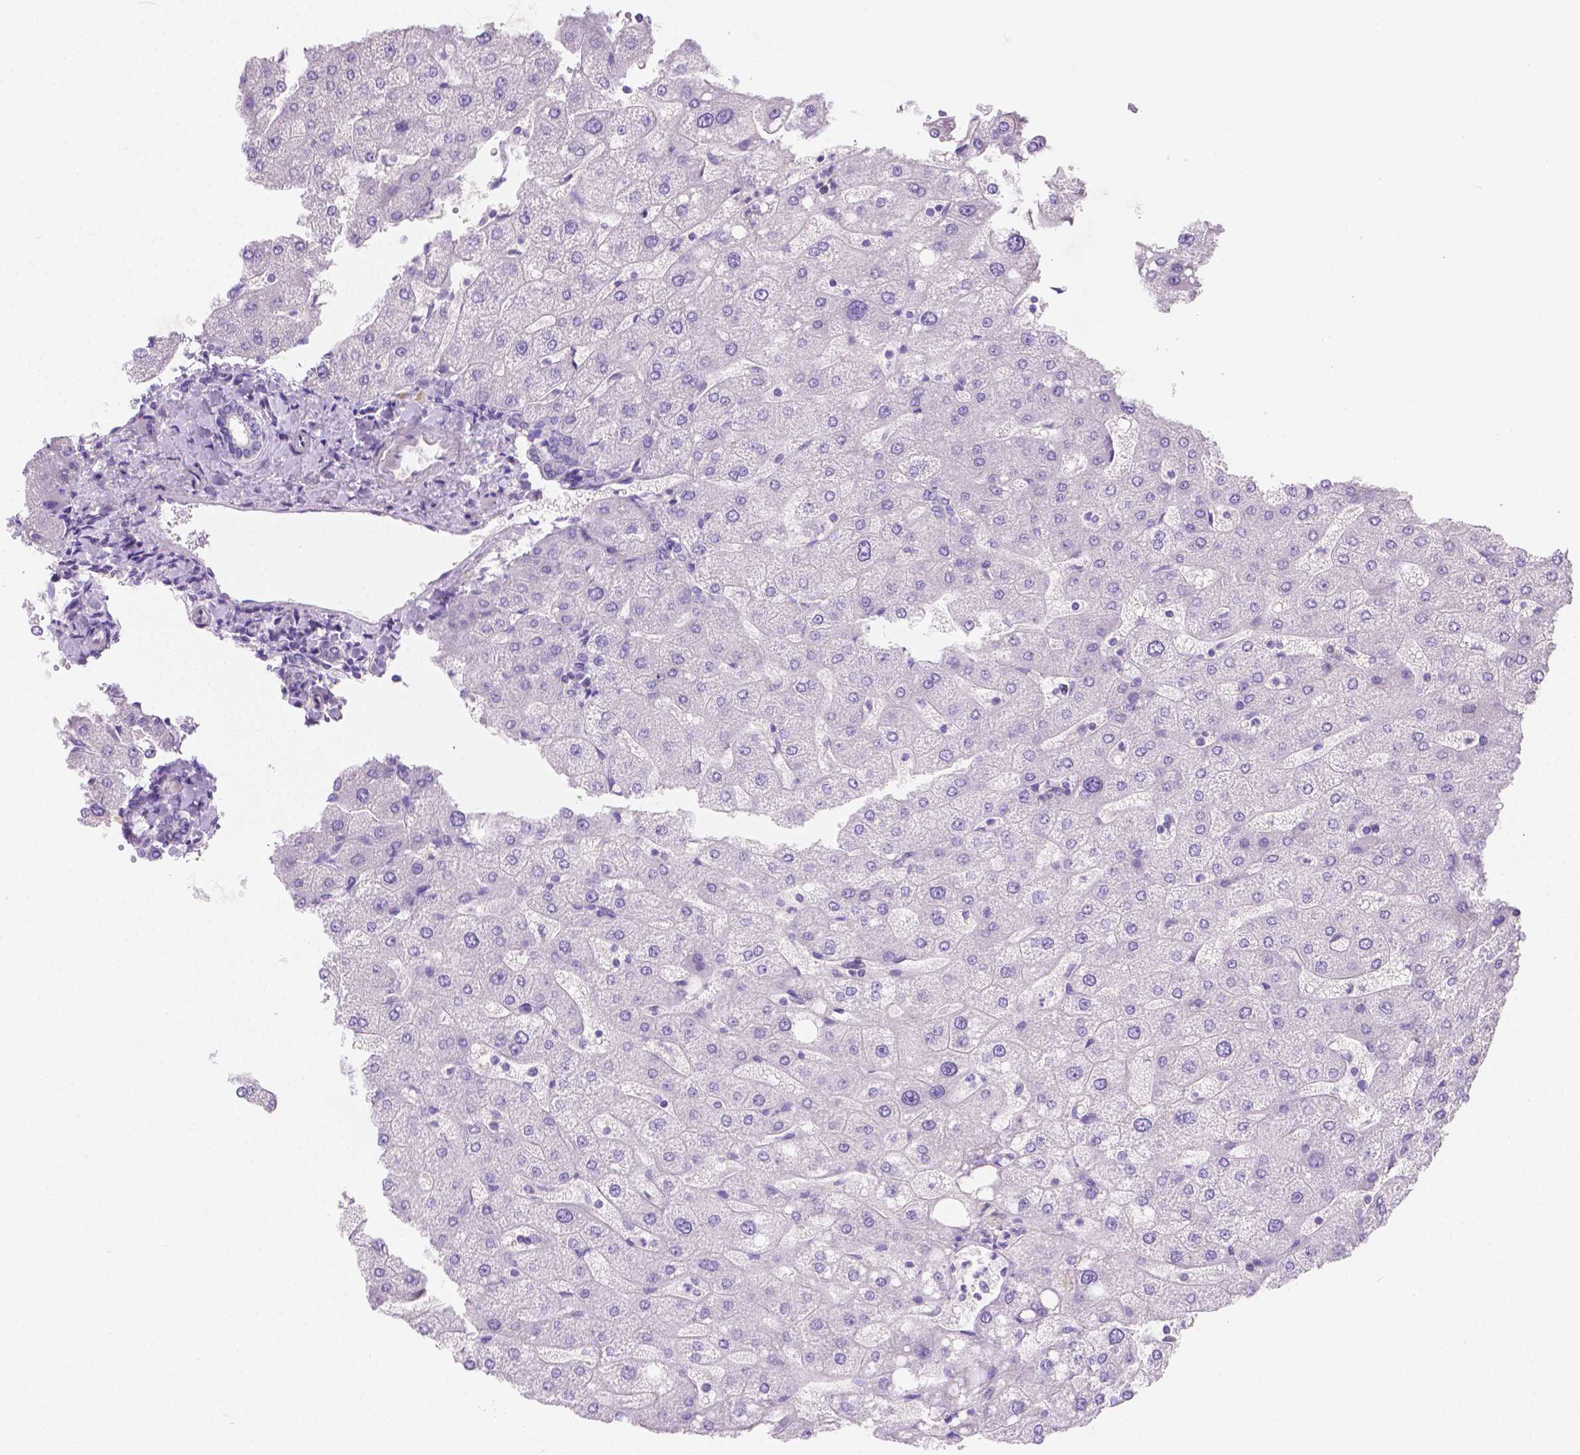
{"staining": {"intensity": "negative", "quantity": "none", "location": "none"}, "tissue": "liver", "cell_type": "Cholangiocytes", "image_type": "normal", "snomed": [{"axis": "morphology", "description": "Normal tissue, NOS"}, {"axis": "topography", "description": "Liver"}], "caption": "An immunohistochemistry (IHC) micrograph of unremarkable liver is shown. There is no staining in cholangiocytes of liver.", "gene": "SGTB", "patient": {"sex": "male", "age": 67}}